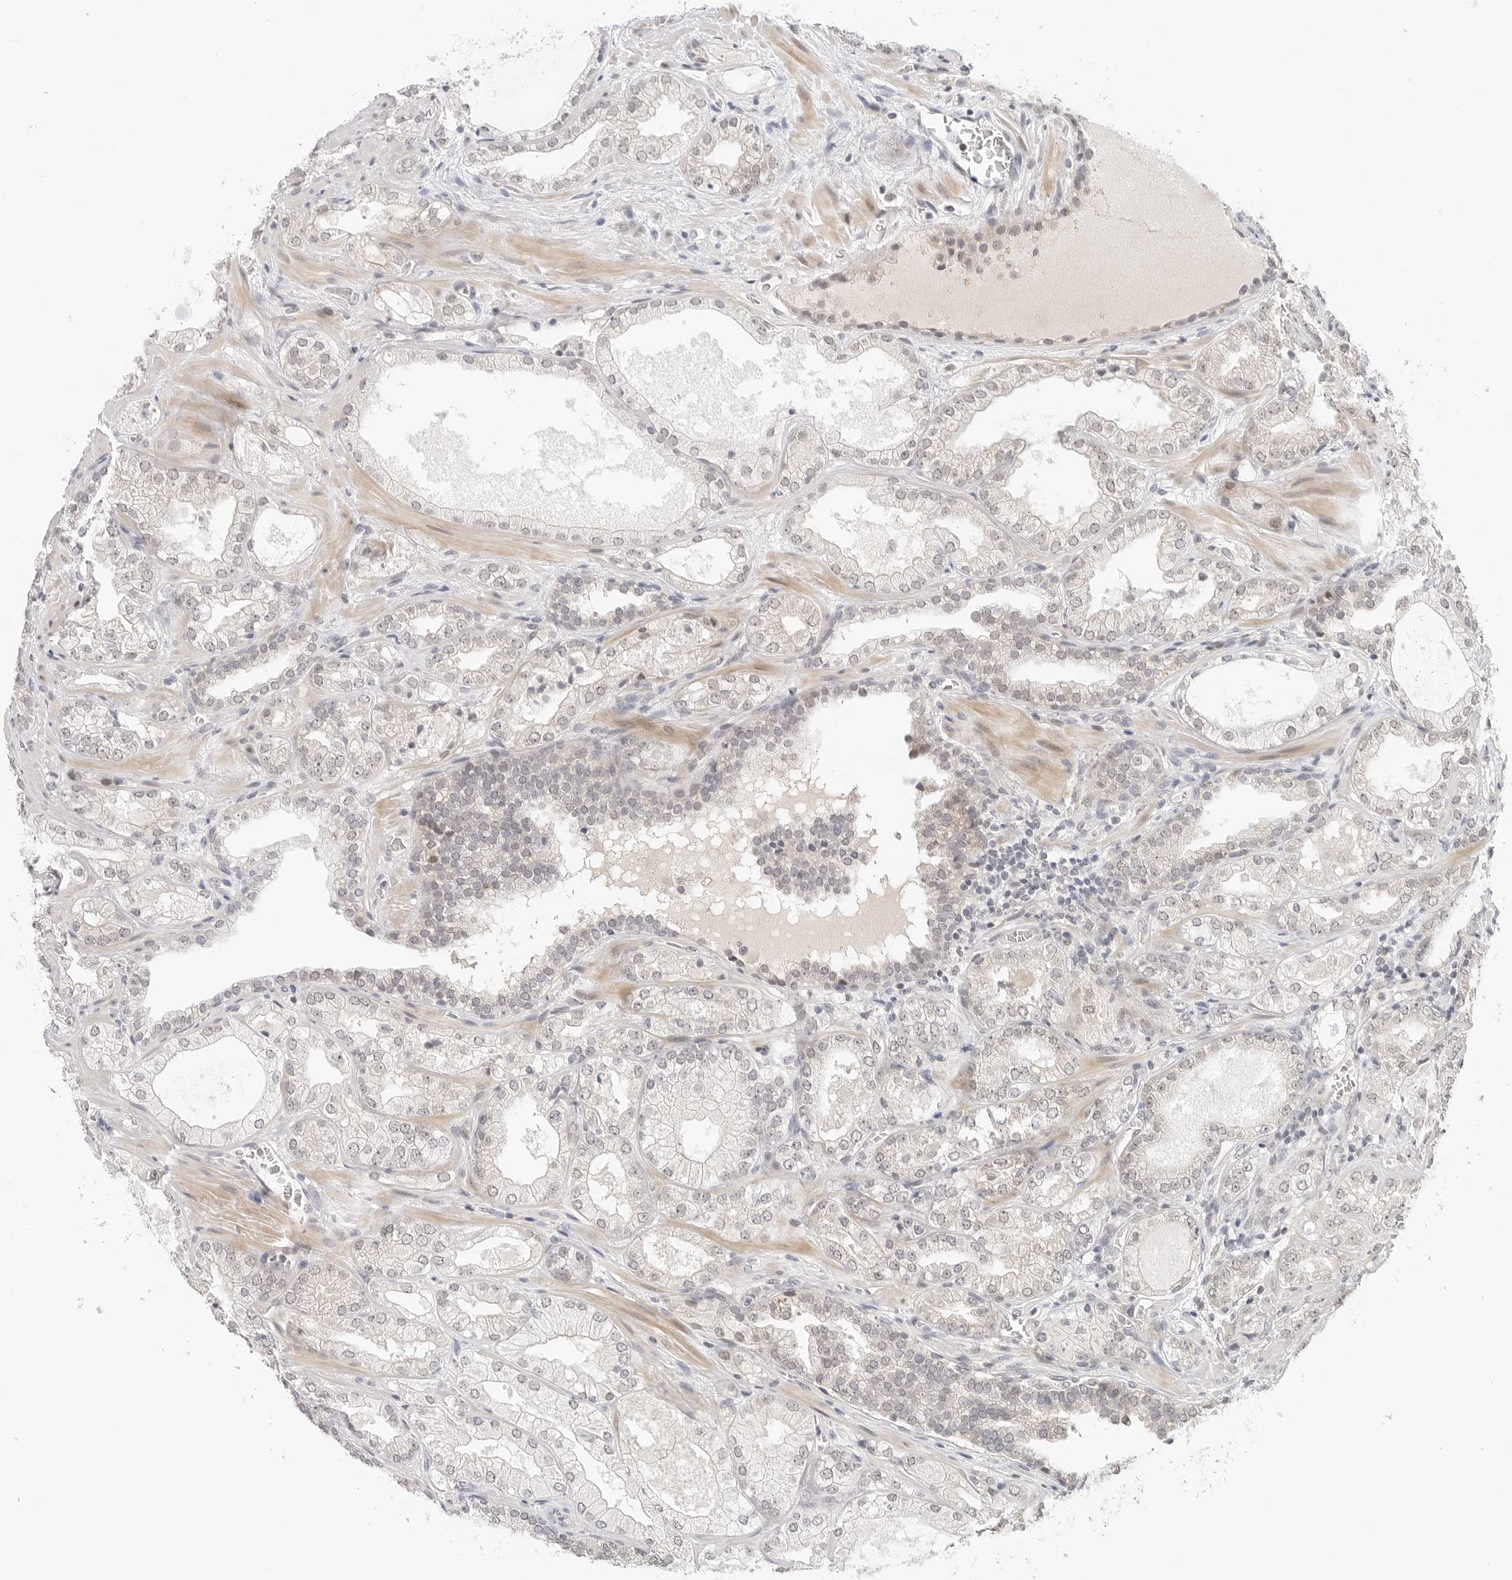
{"staining": {"intensity": "negative", "quantity": "none", "location": "none"}, "tissue": "prostate cancer", "cell_type": "Tumor cells", "image_type": "cancer", "snomed": [{"axis": "morphology", "description": "Adenocarcinoma, High grade"}, {"axis": "topography", "description": "Prostate"}], "caption": "This histopathology image is of high-grade adenocarcinoma (prostate) stained with IHC to label a protein in brown with the nuclei are counter-stained blue. There is no positivity in tumor cells. (DAB (3,3'-diaminobenzidine) immunohistochemistry visualized using brightfield microscopy, high magnification).", "gene": "TSEN2", "patient": {"sex": "male", "age": 58}}